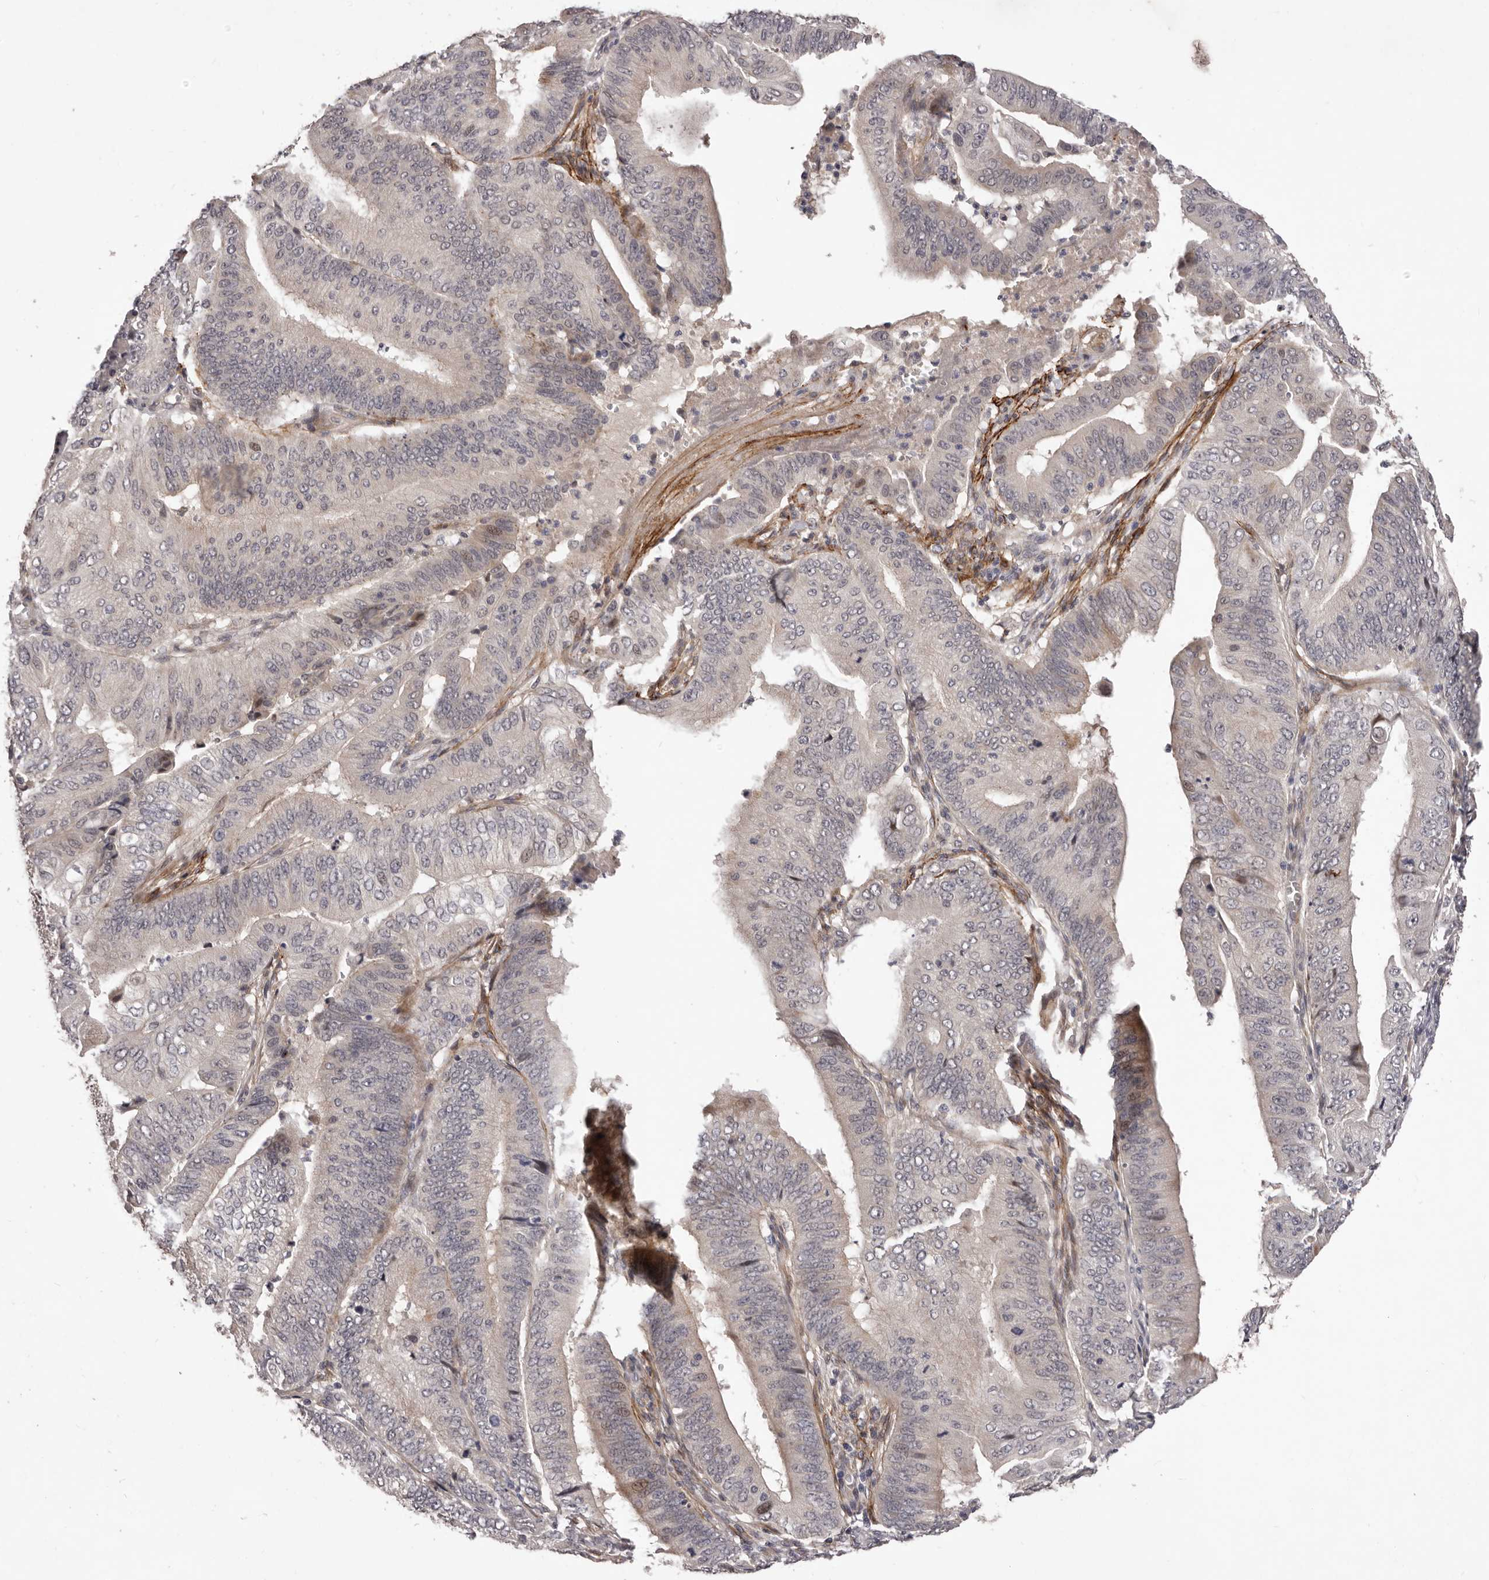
{"staining": {"intensity": "negative", "quantity": "none", "location": "none"}, "tissue": "pancreatic cancer", "cell_type": "Tumor cells", "image_type": "cancer", "snomed": [{"axis": "morphology", "description": "Adenocarcinoma, NOS"}, {"axis": "topography", "description": "Pancreas"}], "caption": "Immunohistochemistry photomicrograph of human pancreatic adenocarcinoma stained for a protein (brown), which shows no expression in tumor cells.", "gene": "HBS1L", "patient": {"sex": "female", "age": 77}}